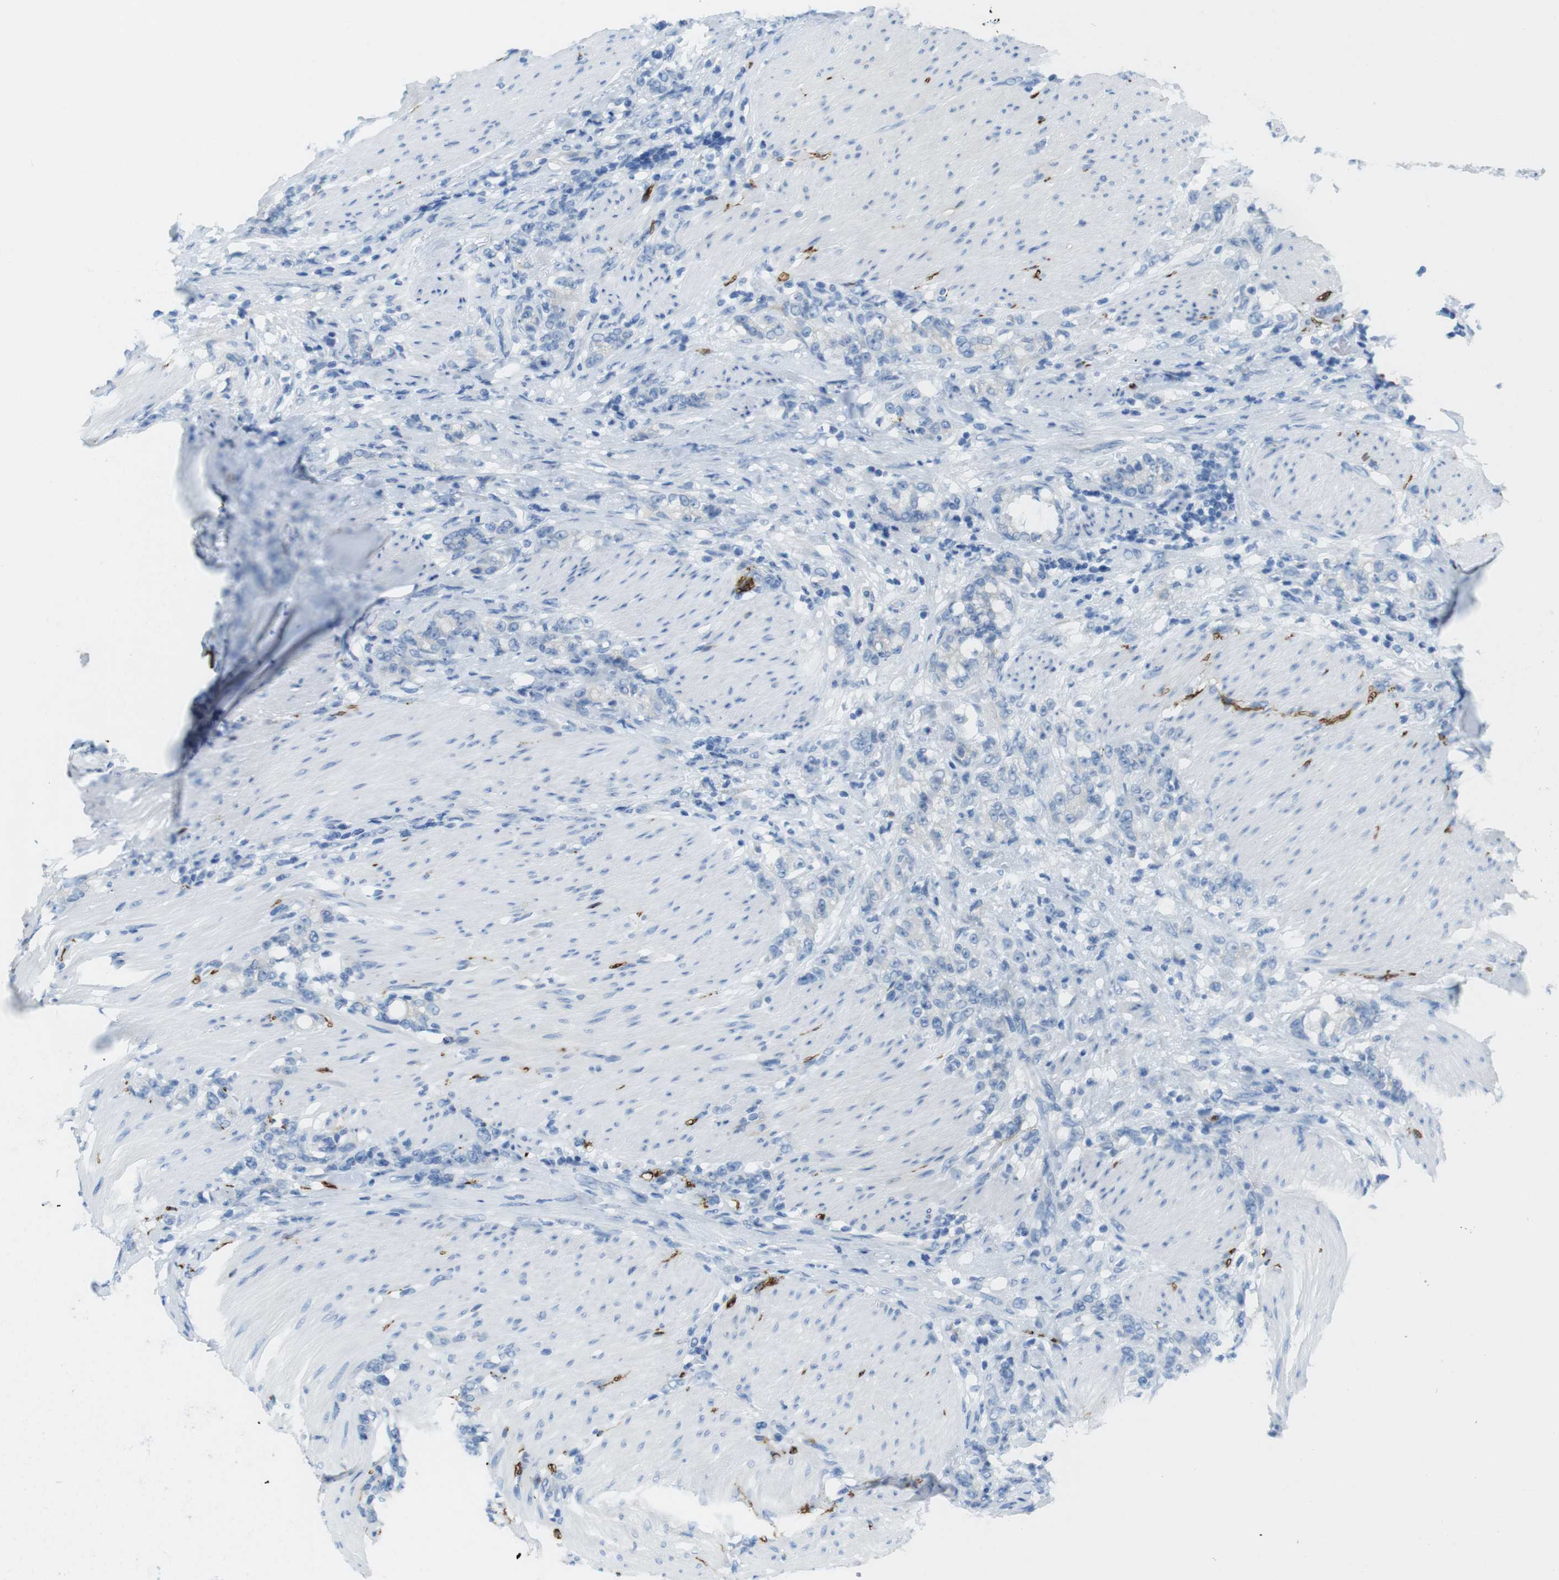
{"staining": {"intensity": "negative", "quantity": "none", "location": "none"}, "tissue": "stomach cancer", "cell_type": "Tumor cells", "image_type": "cancer", "snomed": [{"axis": "morphology", "description": "Adenocarcinoma, NOS"}, {"axis": "topography", "description": "Stomach, lower"}], "caption": "This photomicrograph is of stomach adenocarcinoma stained with immunohistochemistry (IHC) to label a protein in brown with the nuclei are counter-stained blue. There is no positivity in tumor cells. Brightfield microscopy of immunohistochemistry (IHC) stained with DAB (brown) and hematoxylin (blue), captured at high magnification.", "gene": "GAP43", "patient": {"sex": "male", "age": 88}}